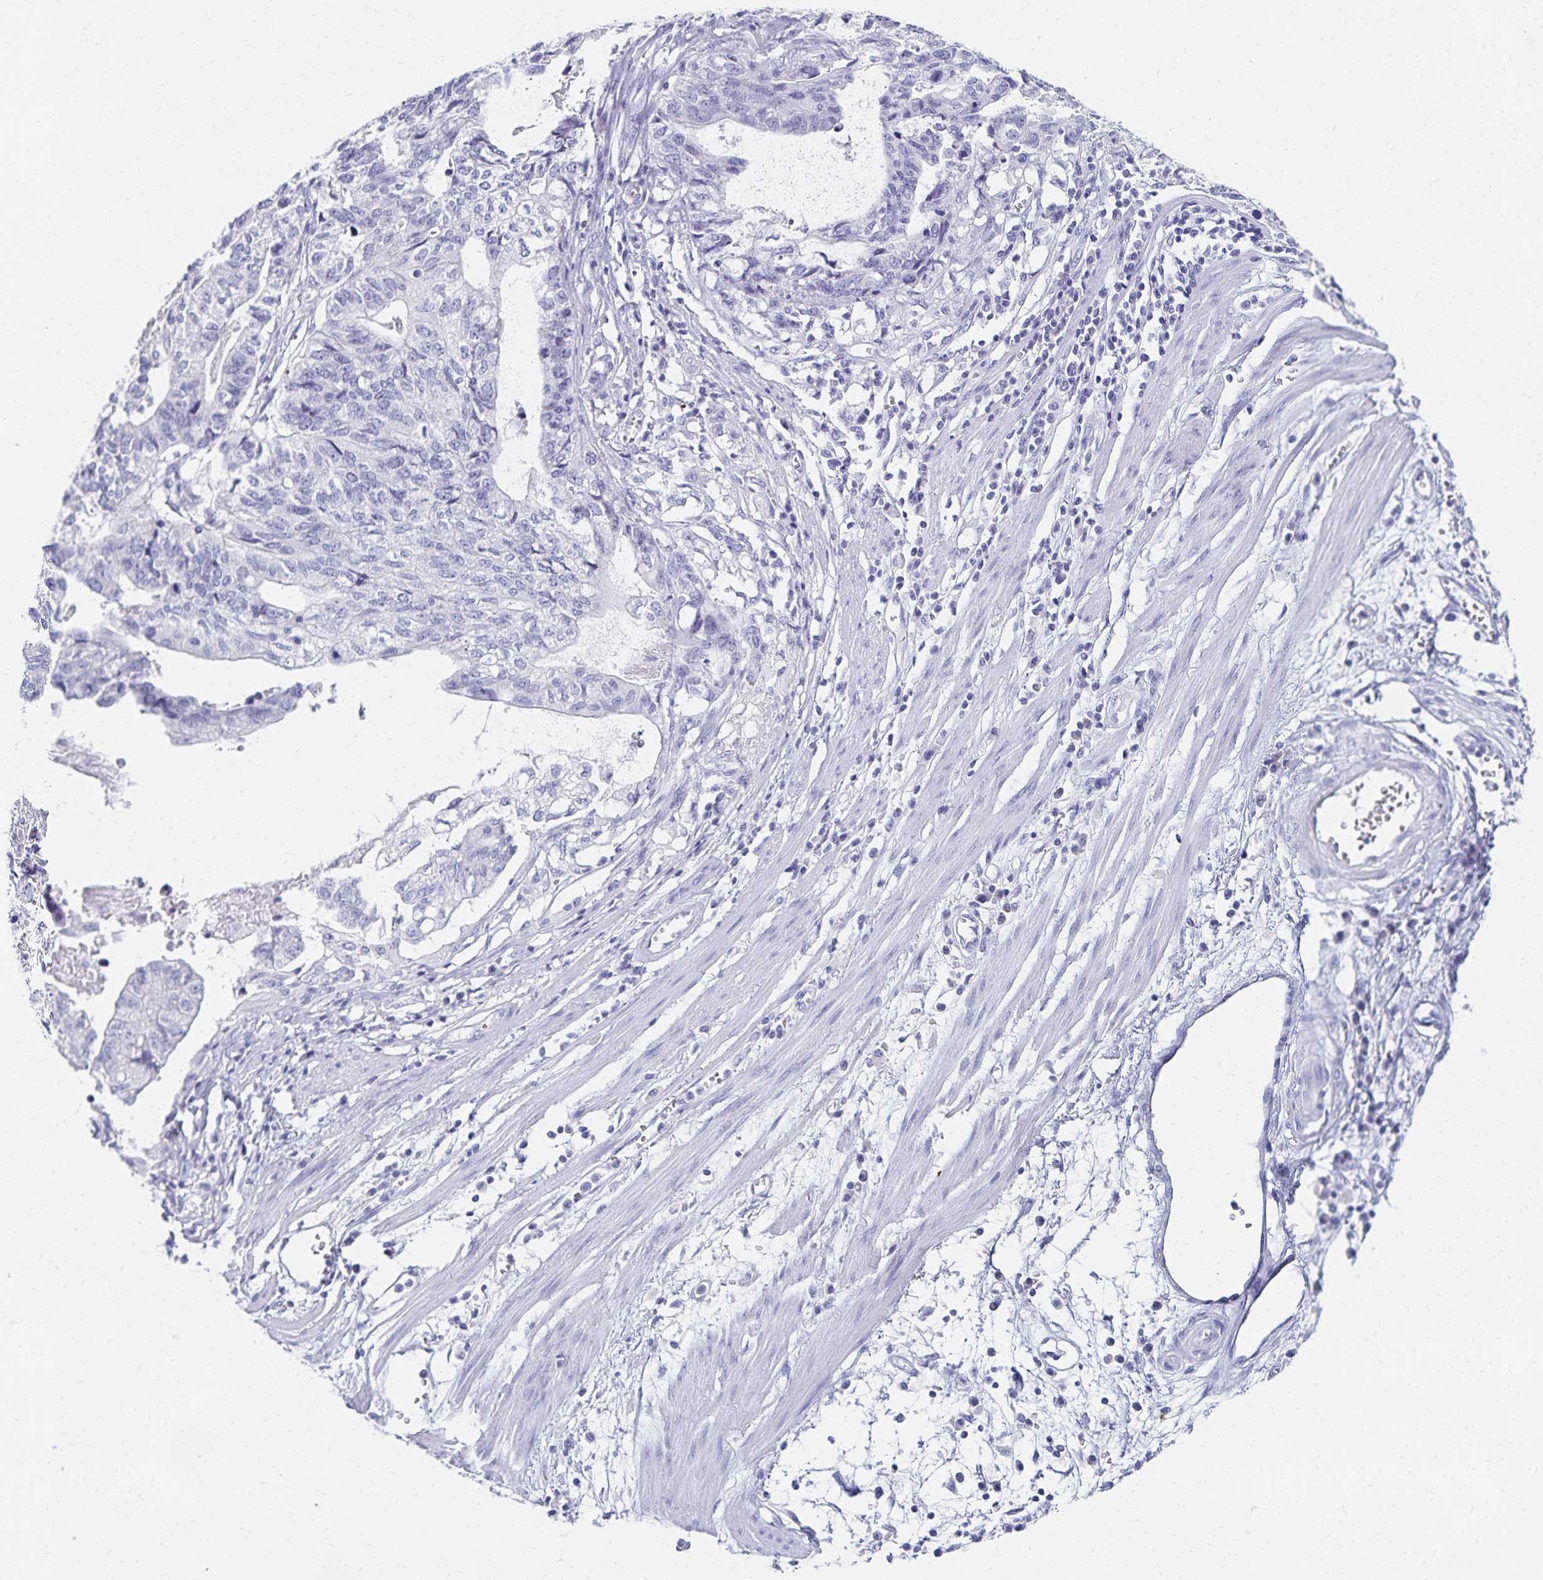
{"staining": {"intensity": "negative", "quantity": "none", "location": "none"}, "tissue": "stomach cancer", "cell_type": "Tumor cells", "image_type": "cancer", "snomed": [{"axis": "morphology", "description": "Adenocarcinoma, NOS"}, {"axis": "topography", "description": "Stomach, upper"}], "caption": "The histopathology image shows no significant positivity in tumor cells of stomach adenocarcinoma.", "gene": "C2orf50", "patient": {"sex": "female", "age": 67}}